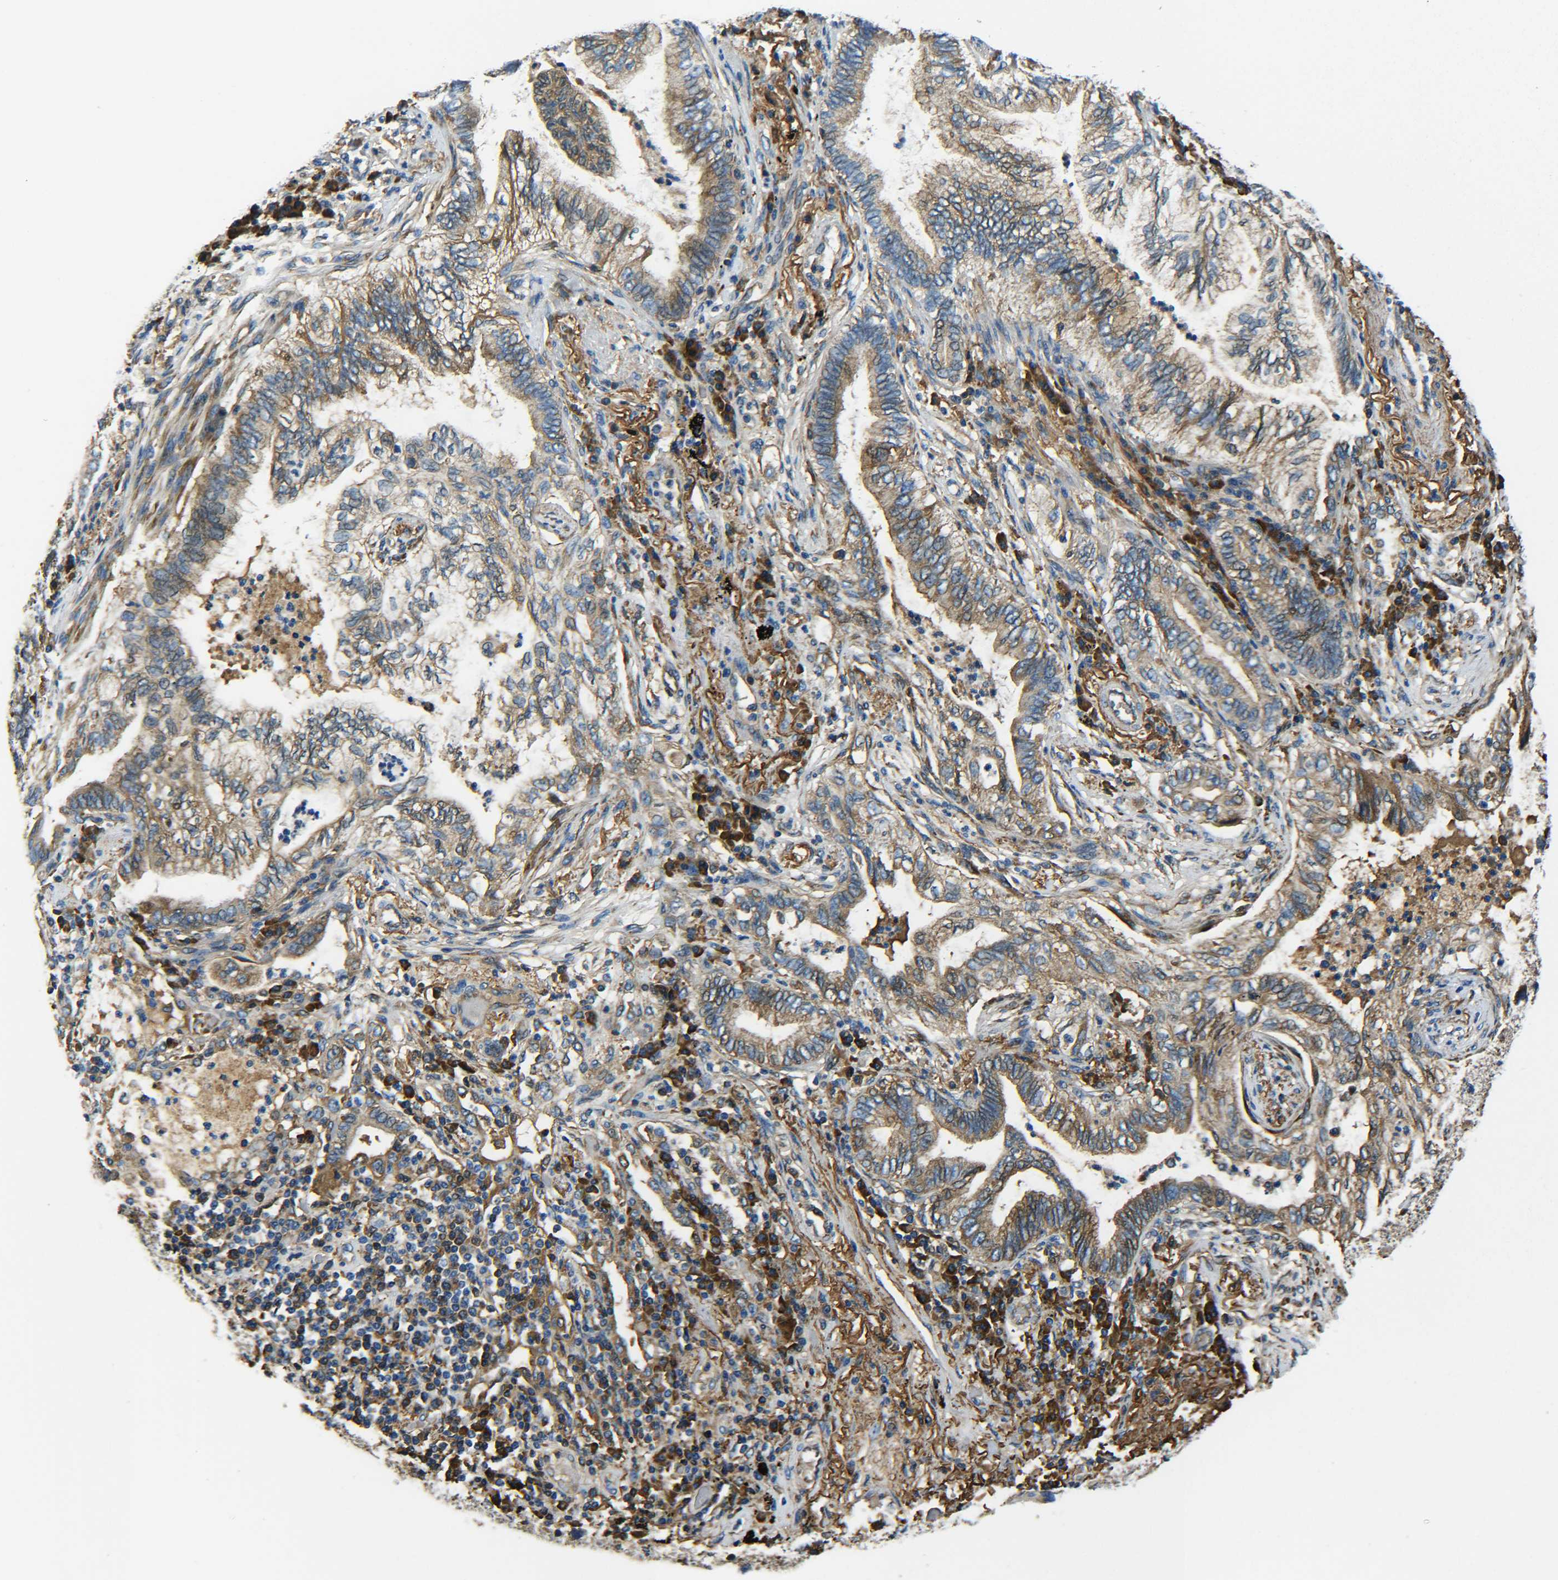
{"staining": {"intensity": "moderate", "quantity": ">75%", "location": "cytoplasmic/membranous"}, "tissue": "lung cancer", "cell_type": "Tumor cells", "image_type": "cancer", "snomed": [{"axis": "morphology", "description": "Normal tissue, NOS"}, {"axis": "morphology", "description": "Adenocarcinoma, NOS"}, {"axis": "topography", "description": "Bronchus"}, {"axis": "topography", "description": "Lung"}], "caption": "This histopathology image shows immunohistochemistry (IHC) staining of lung cancer, with medium moderate cytoplasmic/membranous expression in about >75% of tumor cells.", "gene": "PREB", "patient": {"sex": "female", "age": 70}}